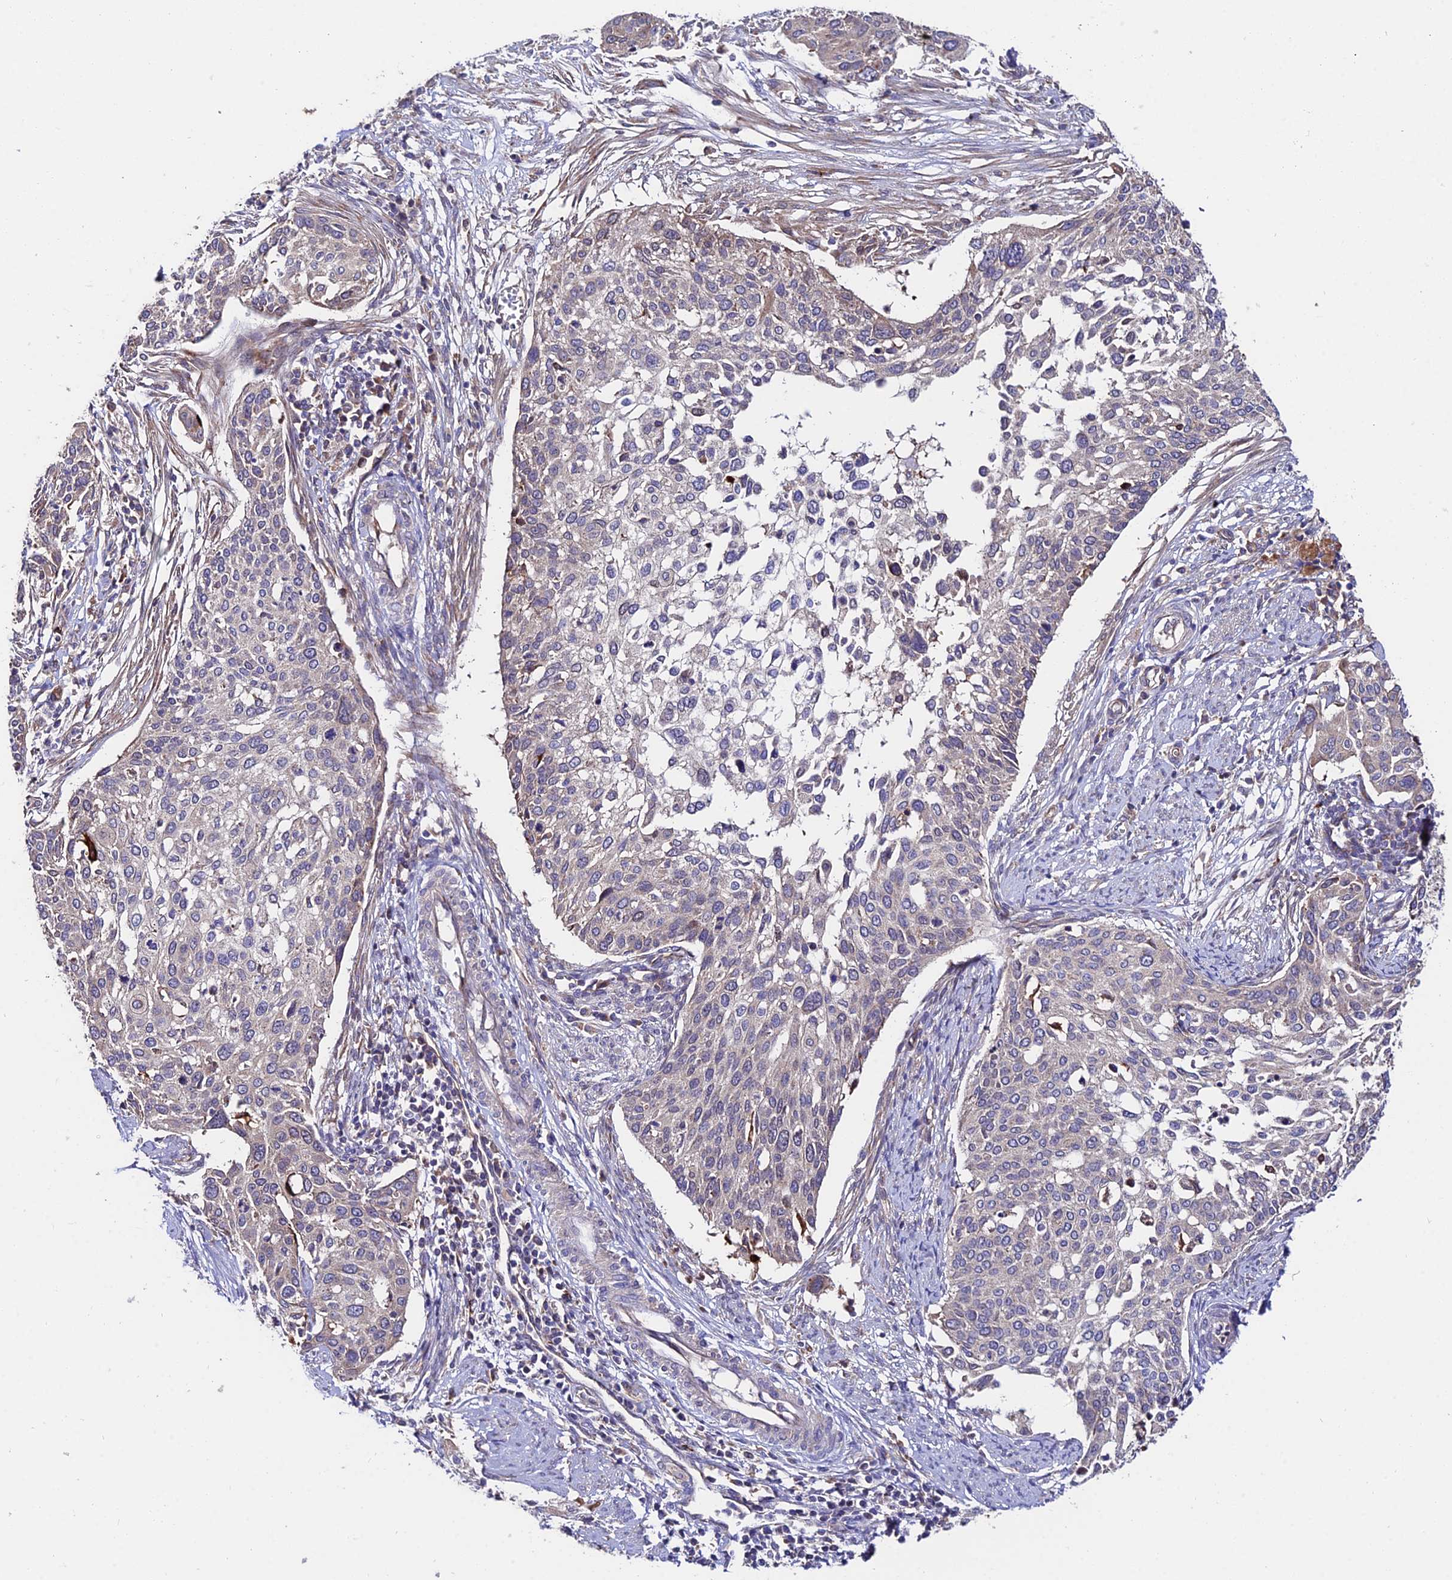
{"staining": {"intensity": "weak", "quantity": "25%-75%", "location": "cytoplasmic/membranous"}, "tissue": "cervical cancer", "cell_type": "Tumor cells", "image_type": "cancer", "snomed": [{"axis": "morphology", "description": "Squamous cell carcinoma, NOS"}, {"axis": "topography", "description": "Cervix"}], "caption": "An image of human cervical cancer stained for a protein shows weak cytoplasmic/membranous brown staining in tumor cells.", "gene": "CDC37L1", "patient": {"sex": "female", "age": 44}}